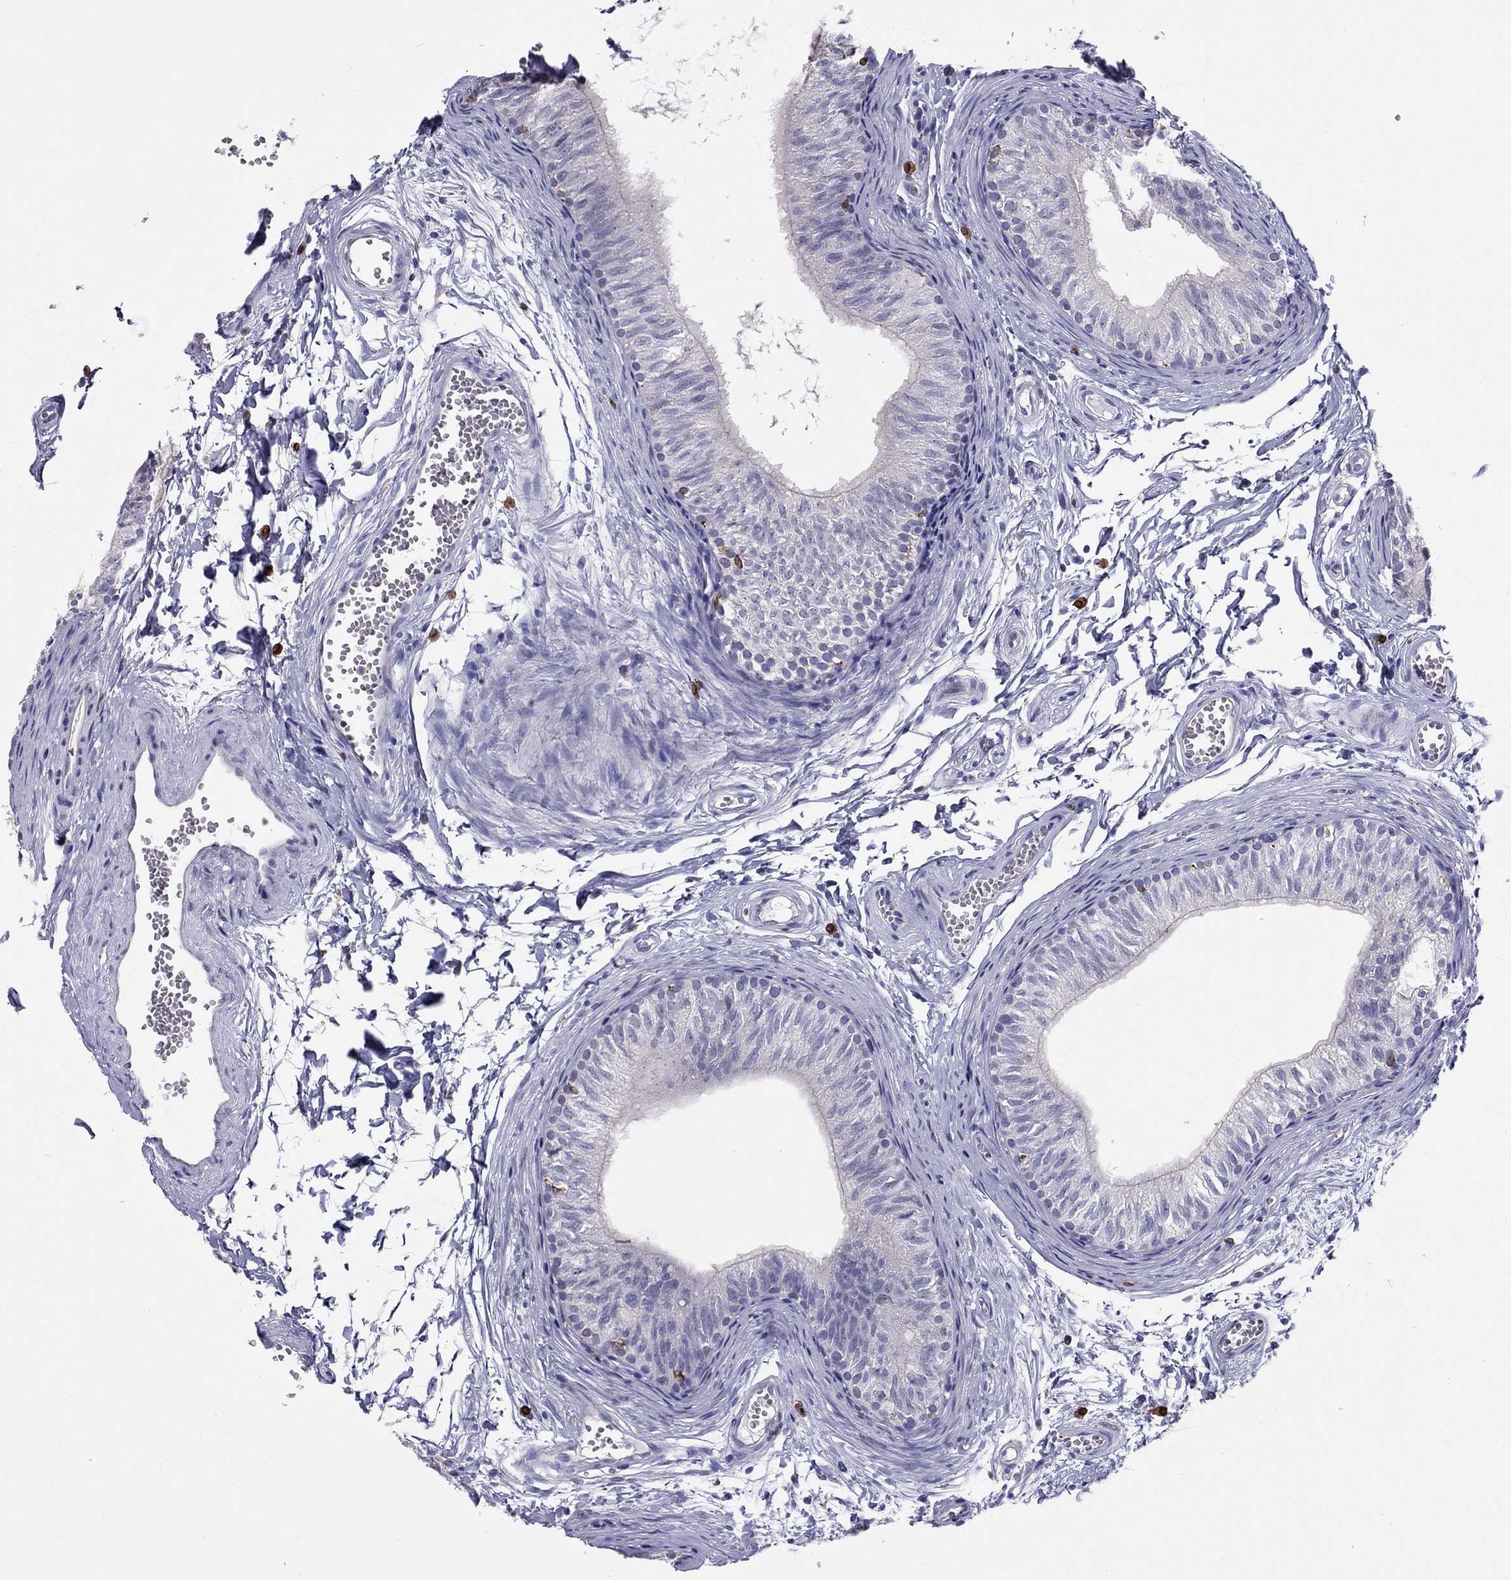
{"staining": {"intensity": "negative", "quantity": "none", "location": "none"}, "tissue": "epididymis", "cell_type": "Glandular cells", "image_type": "normal", "snomed": [{"axis": "morphology", "description": "Normal tissue, NOS"}, {"axis": "topography", "description": "Epididymis"}], "caption": "High power microscopy photomicrograph of an IHC micrograph of normal epididymis, revealing no significant staining in glandular cells.", "gene": "ADORA2A", "patient": {"sex": "male", "age": 22}}